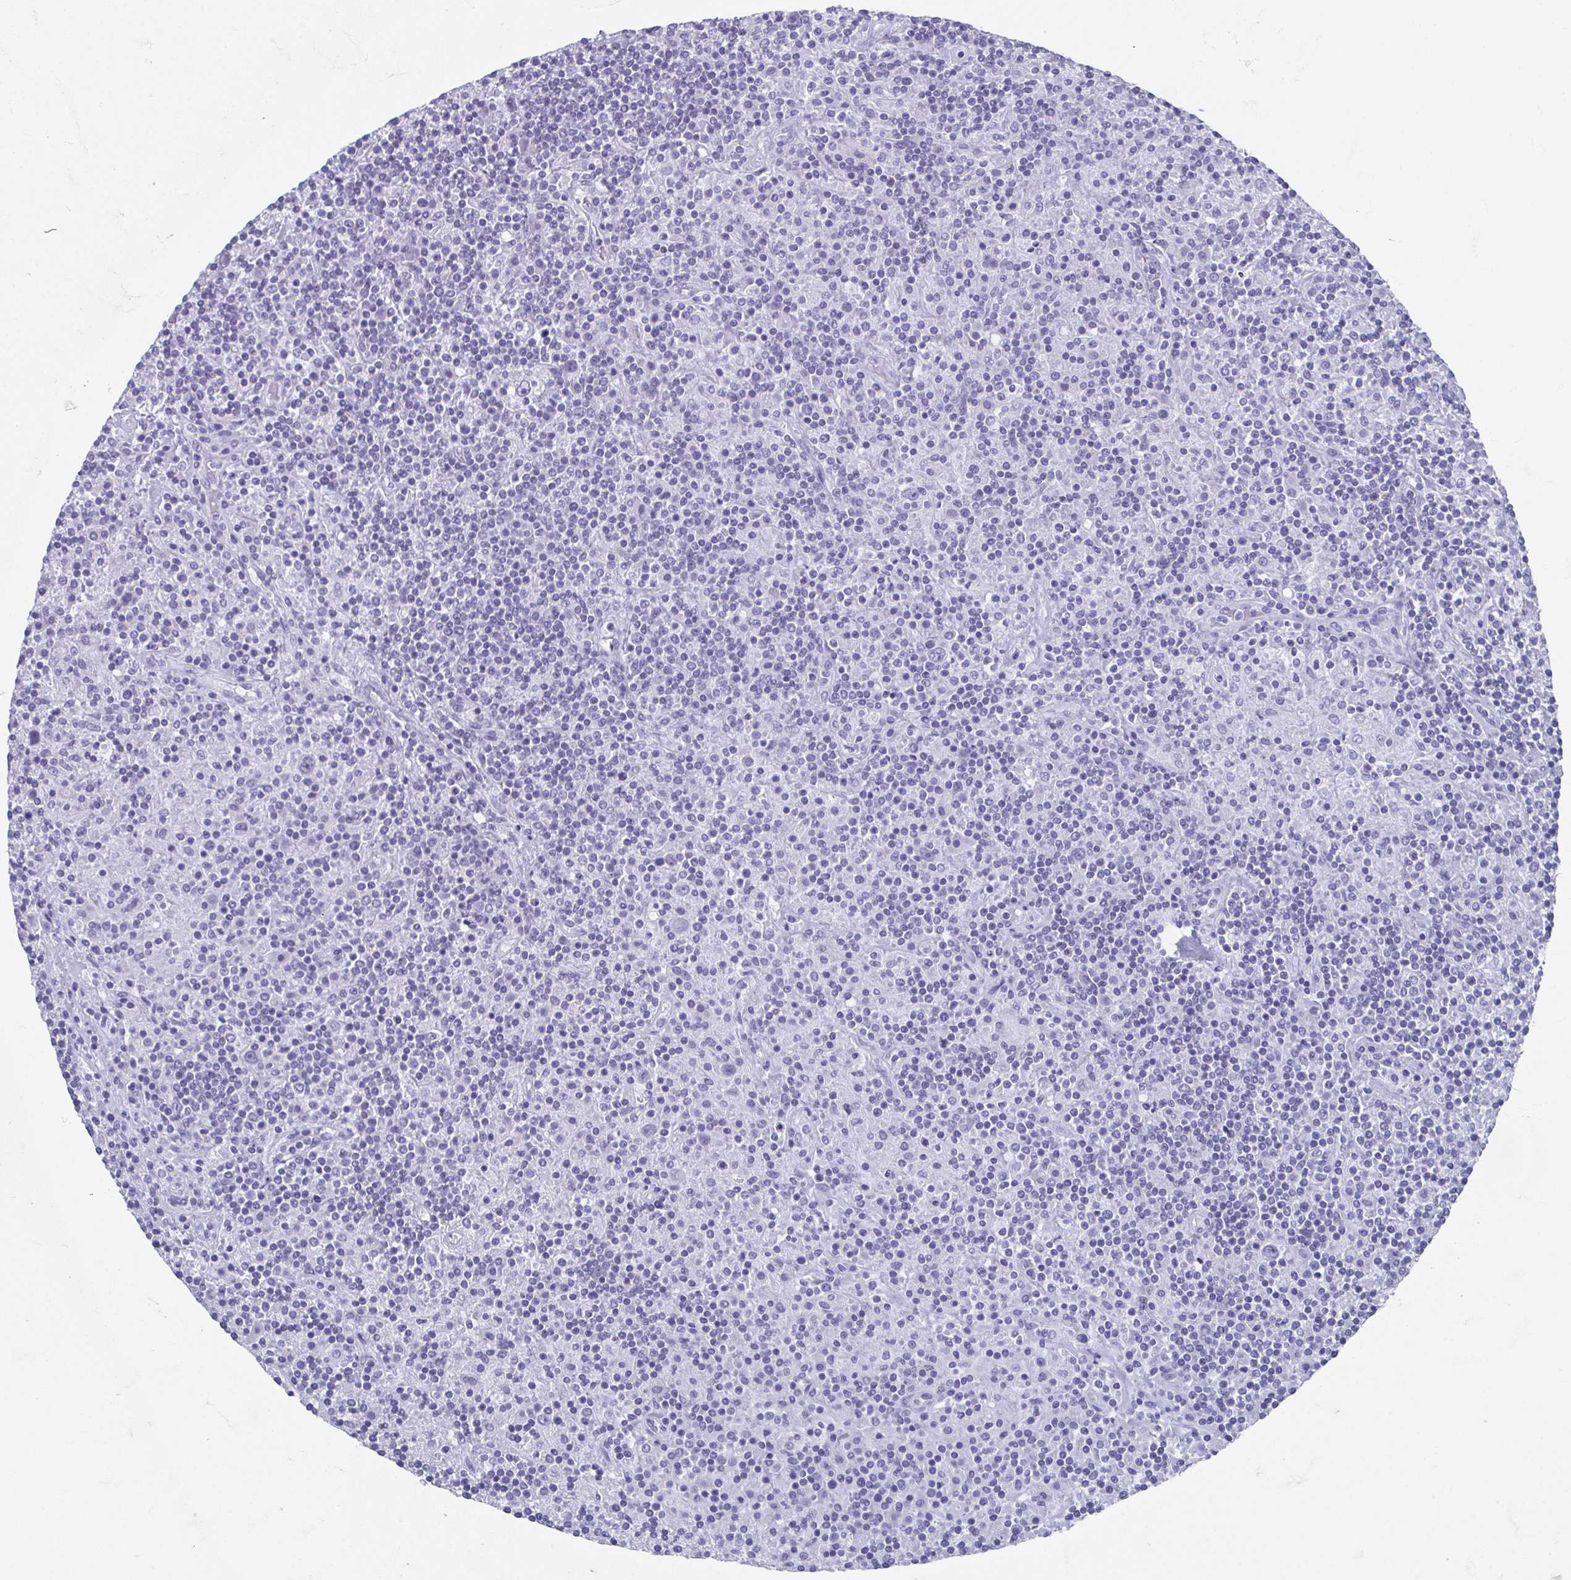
{"staining": {"intensity": "negative", "quantity": "none", "location": "none"}, "tissue": "lymphoma", "cell_type": "Tumor cells", "image_type": "cancer", "snomed": [{"axis": "morphology", "description": "Hodgkin's disease, NOS"}, {"axis": "topography", "description": "Lymph node"}], "caption": "High power microscopy micrograph of an IHC micrograph of lymphoma, revealing no significant positivity in tumor cells. (Stains: DAB immunohistochemistry (IHC) with hematoxylin counter stain, Microscopy: brightfield microscopy at high magnification).", "gene": "GHRL", "patient": {"sex": "male", "age": 70}}